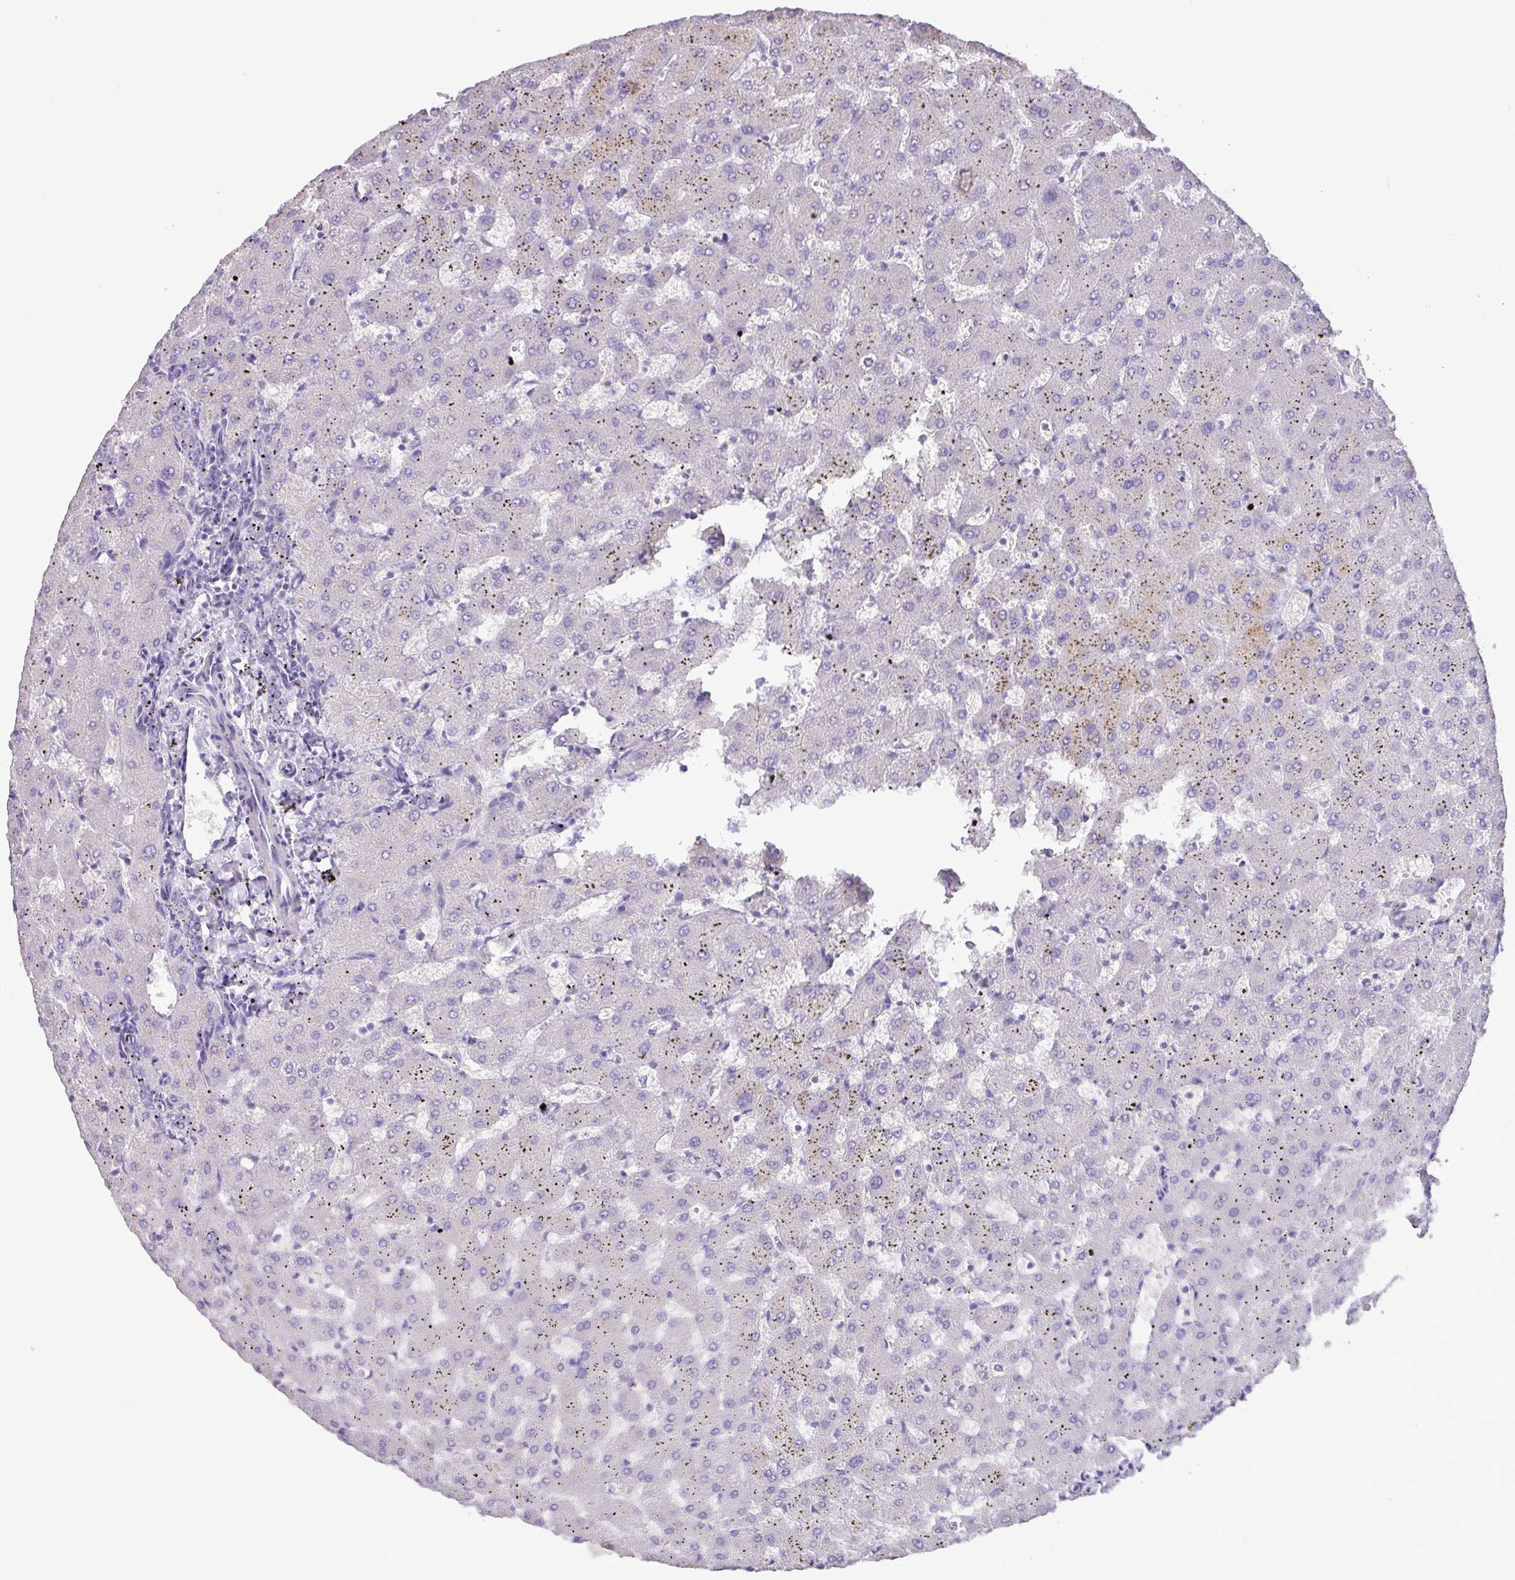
{"staining": {"intensity": "negative", "quantity": "none", "location": "none"}, "tissue": "liver", "cell_type": "Cholangiocytes", "image_type": "normal", "snomed": [{"axis": "morphology", "description": "Normal tissue, NOS"}, {"axis": "topography", "description": "Liver"}], "caption": "DAB immunohistochemical staining of normal liver shows no significant expression in cholangiocytes.", "gene": "AGR3", "patient": {"sex": "female", "age": 63}}